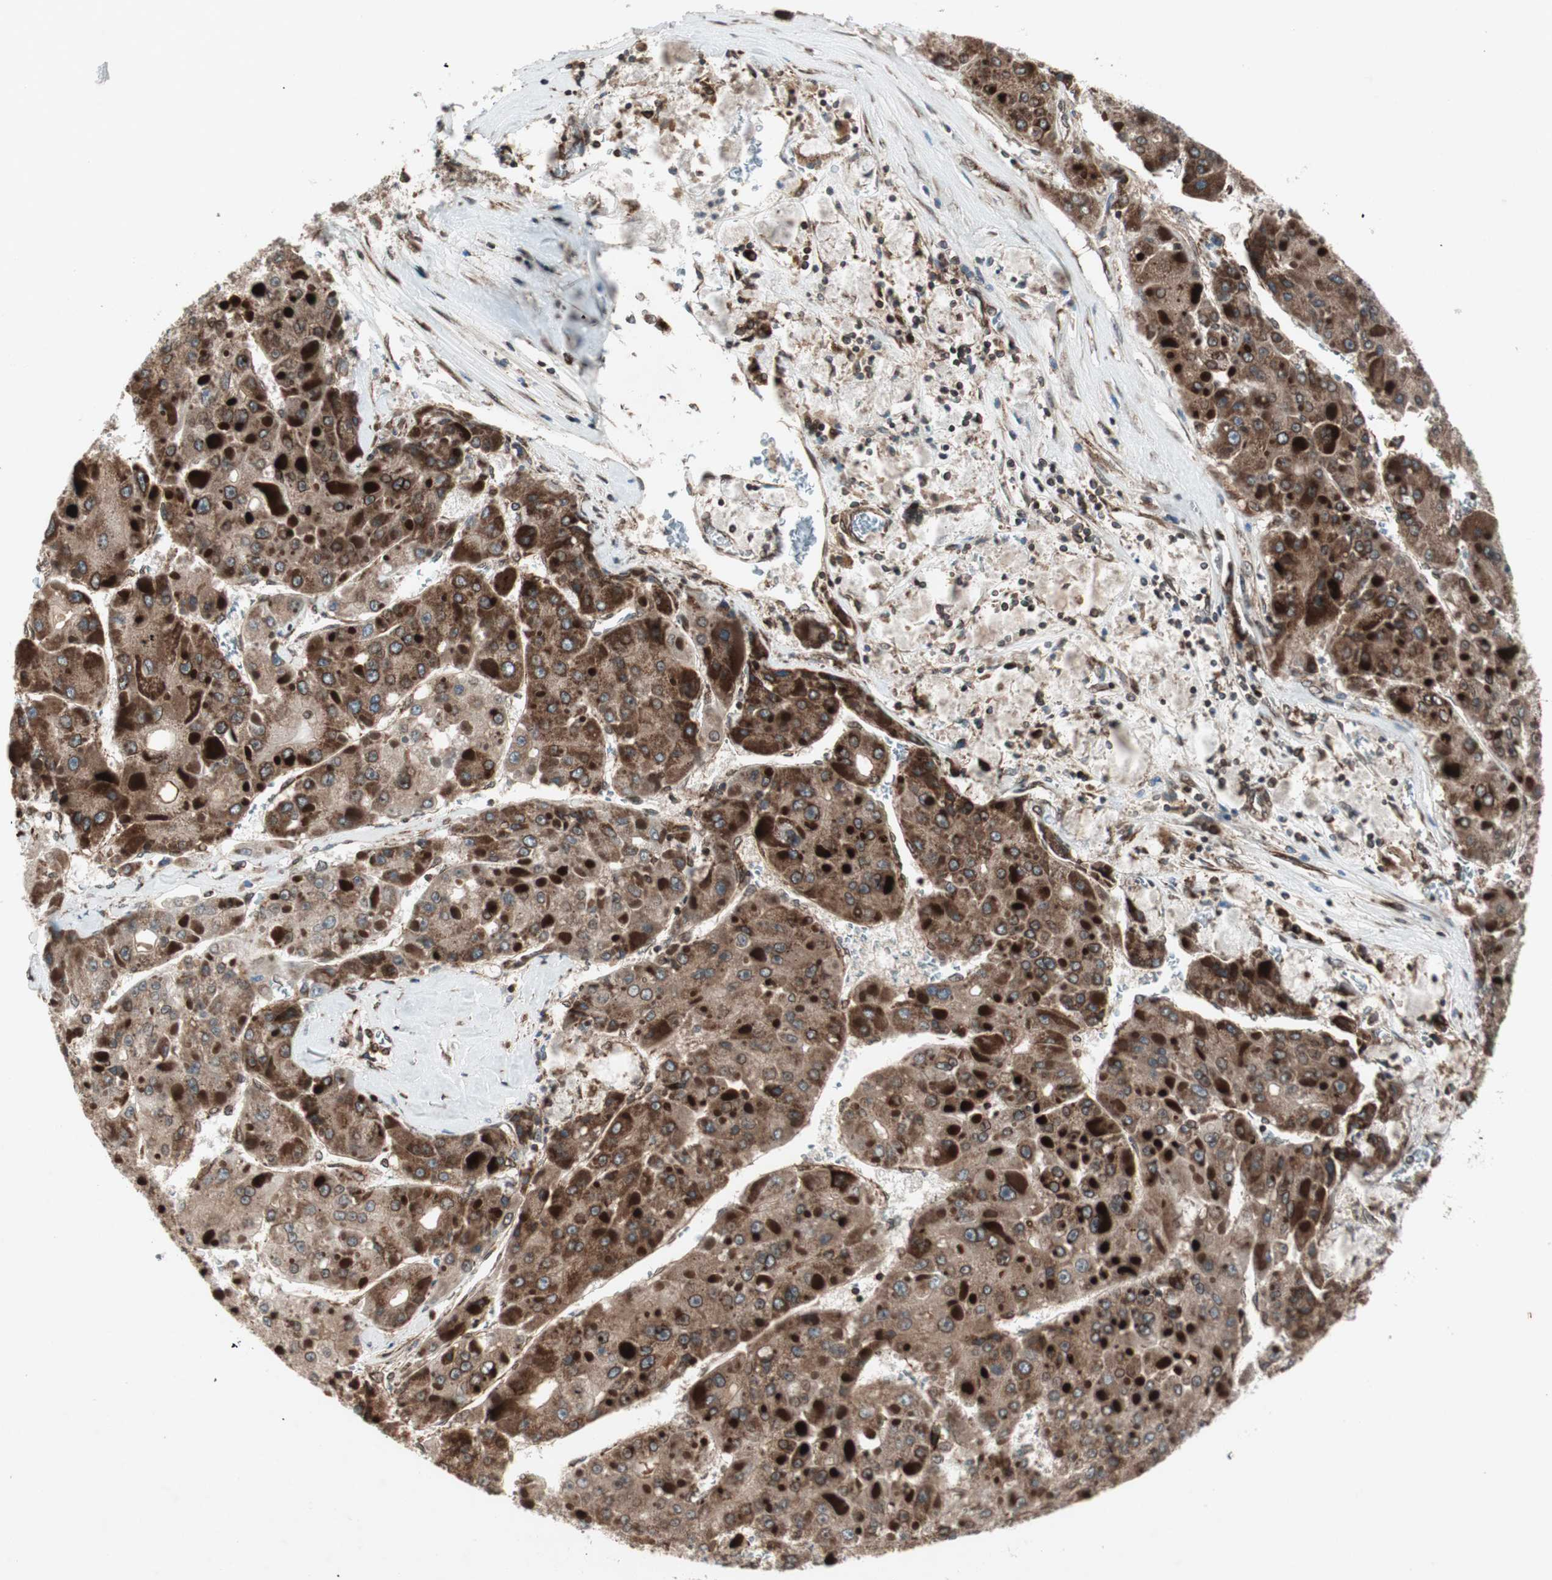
{"staining": {"intensity": "strong", "quantity": ">75%", "location": "cytoplasmic/membranous,nuclear"}, "tissue": "liver cancer", "cell_type": "Tumor cells", "image_type": "cancer", "snomed": [{"axis": "morphology", "description": "Carcinoma, Hepatocellular, NOS"}, {"axis": "topography", "description": "Liver"}], "caption": "Approximately >75% of tumor cells in hepatocellular carcinoma (liver) exhibit strong cytoplasmic/membranous and nuclear protein staining as visualized by brown immunohistochemical staining.", "gene": "NUP62", "patient": {"sex": "female", "age": 73}}